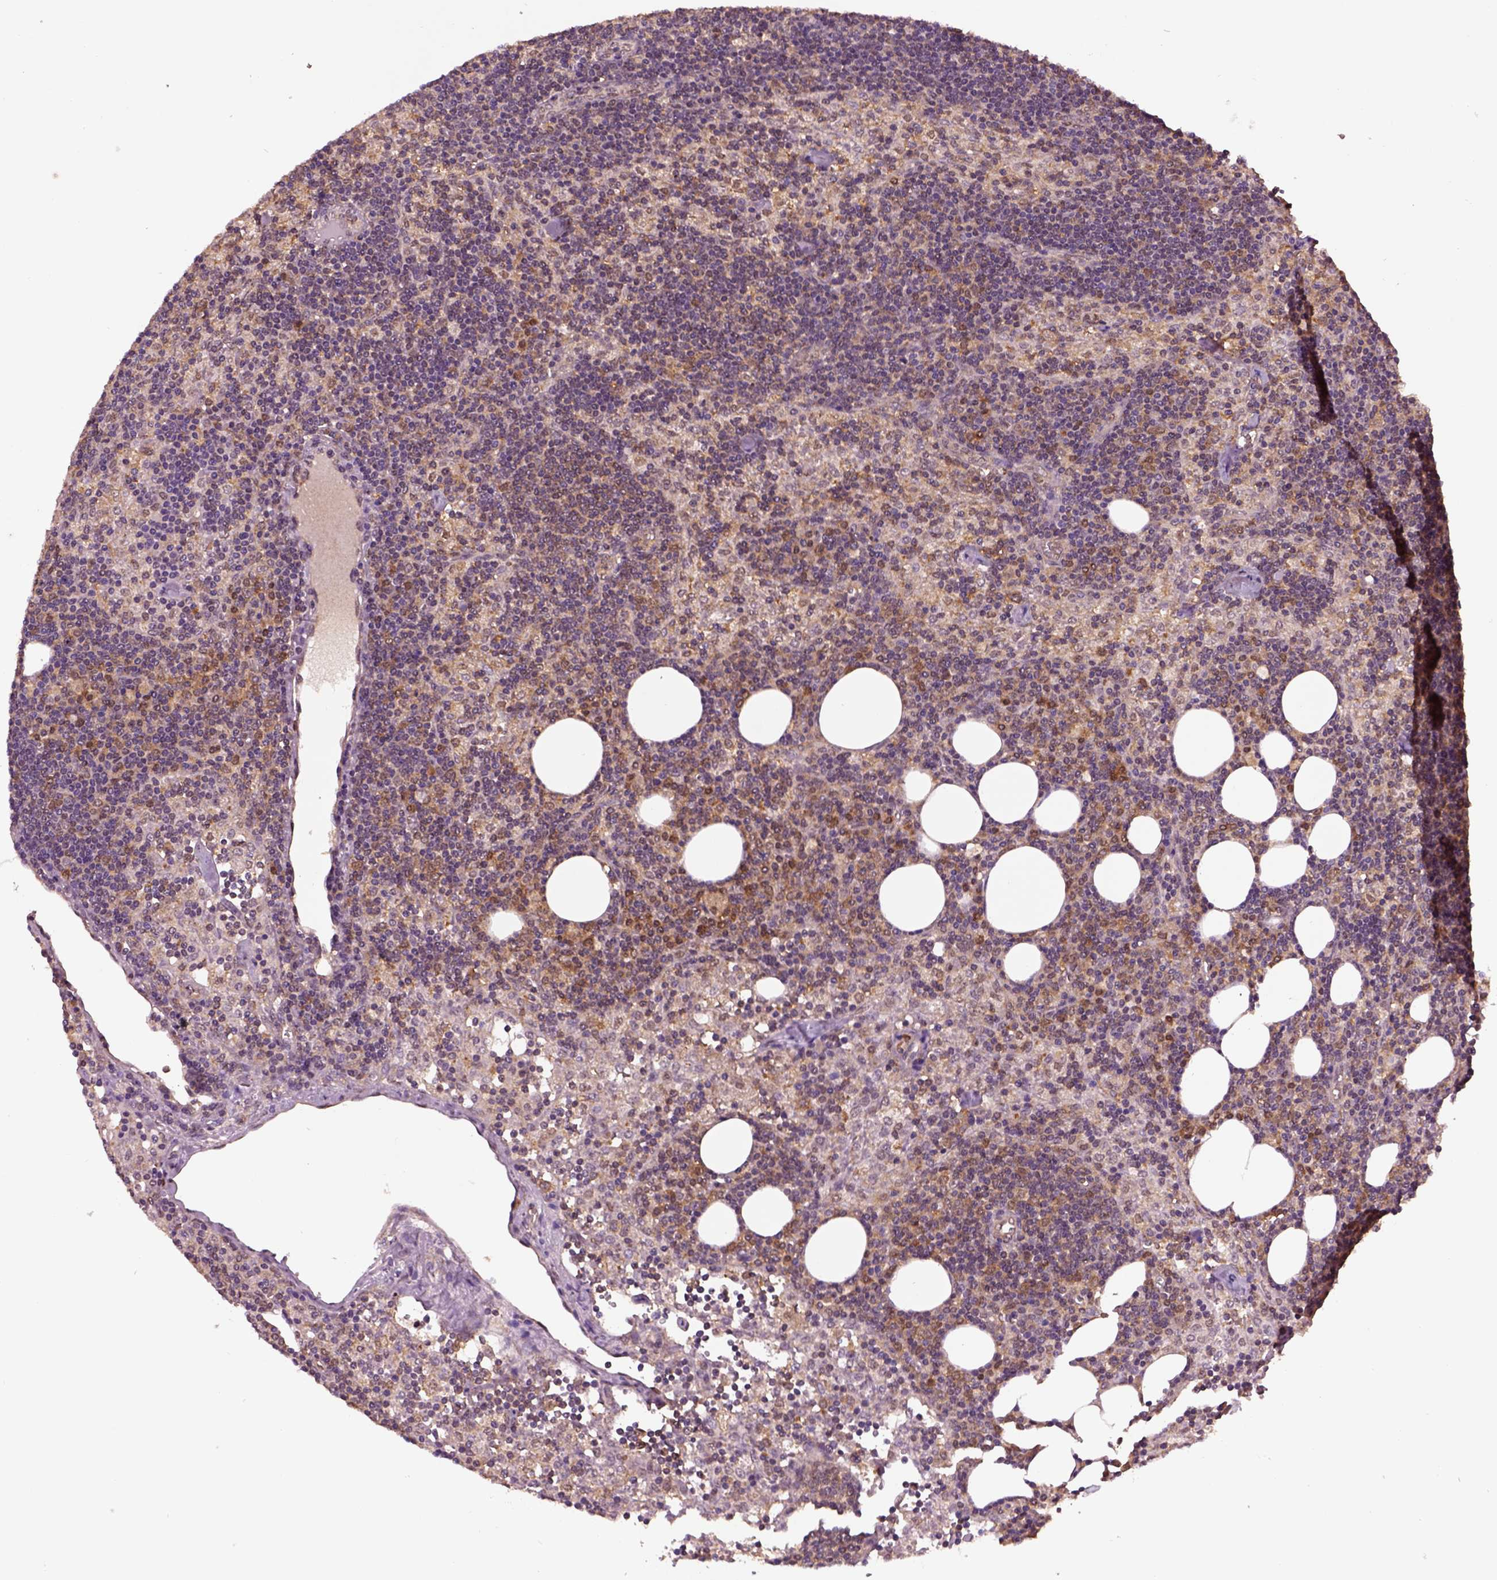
{"staining": {"intensity": "strong", "quantity": "<25%", "location": "cytoplasmic/membranous"}, "tissue": "lymph node", "cell_type": "Germinal center cells", "image_type": "normal", "snomed": [{"axis": "morphology", "description": "Normal tissue, NOS"}, {"axis": "topography", "description": "Lymph node"}], "caption": "Immunohistochemistry of unremarkable lymph node demonstrates medium levels of strong cytoplasmic/membranous expression in about <25% of germinal center cells.", "gene": "MDP1", "patient": {"sex": "female", "age": 52}}